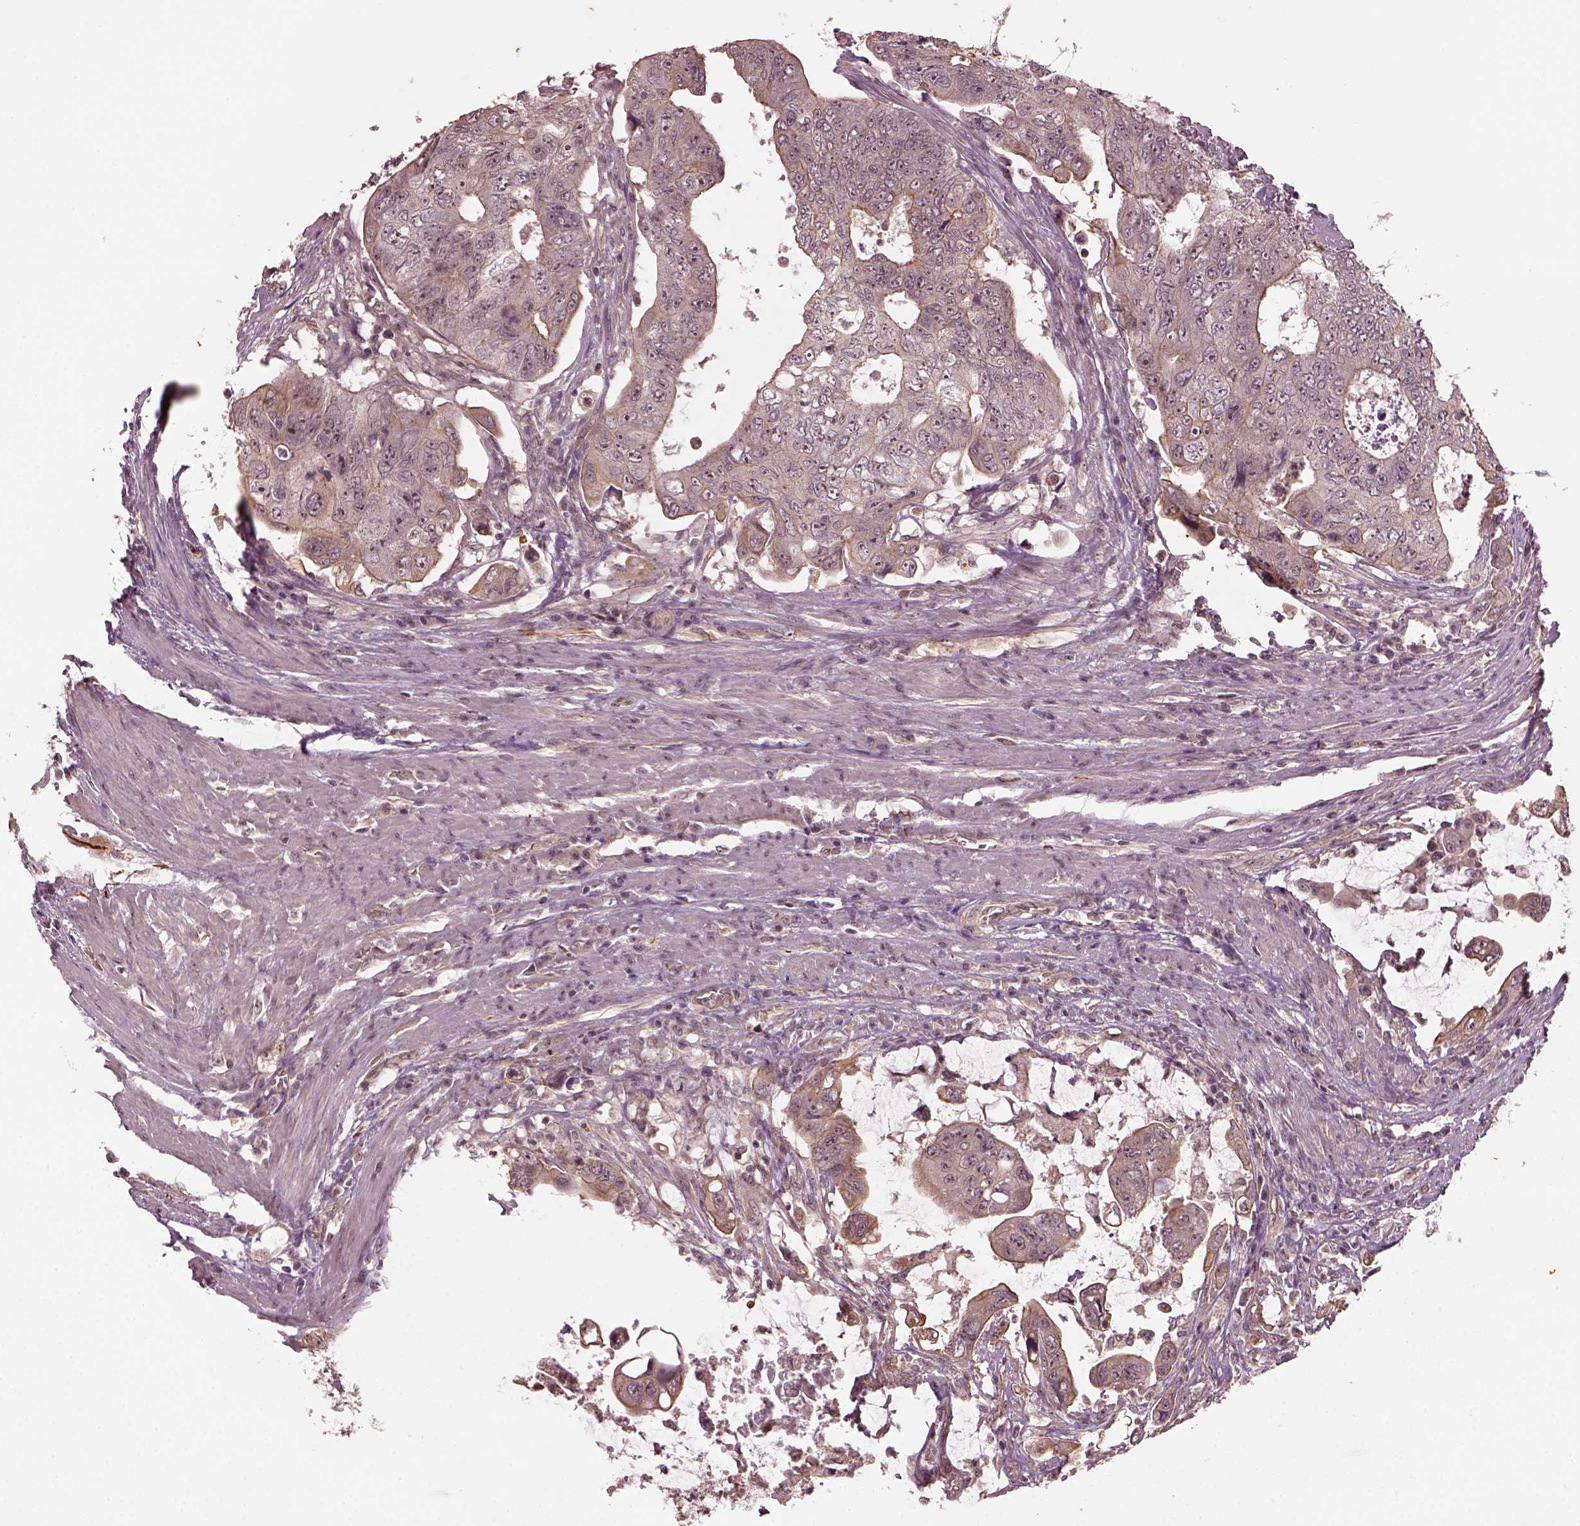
{"staining": {"intensity": "weak", "quantity": "25%-75%", "location": "nuclear"}, "tissue": "colorectal cancer", "cell_type": "Tumor cells", "image_type": "cancer", "snomed": [{"axis": "morphology", "description": "Adenocarcinoma, NOS"}, {"axis": "topography", "description": "Colon"}], "caption": "Immunohistochemistry histopathology image of human colorectal cancer (adenocarcinoma) stained for a protein (brown), which exhibits low levels of weak nuclear positivity in approximately 25%-75% of tumor cells.", "gene": "GNRH1", "patient": {"sex": "male", "age": 57}}